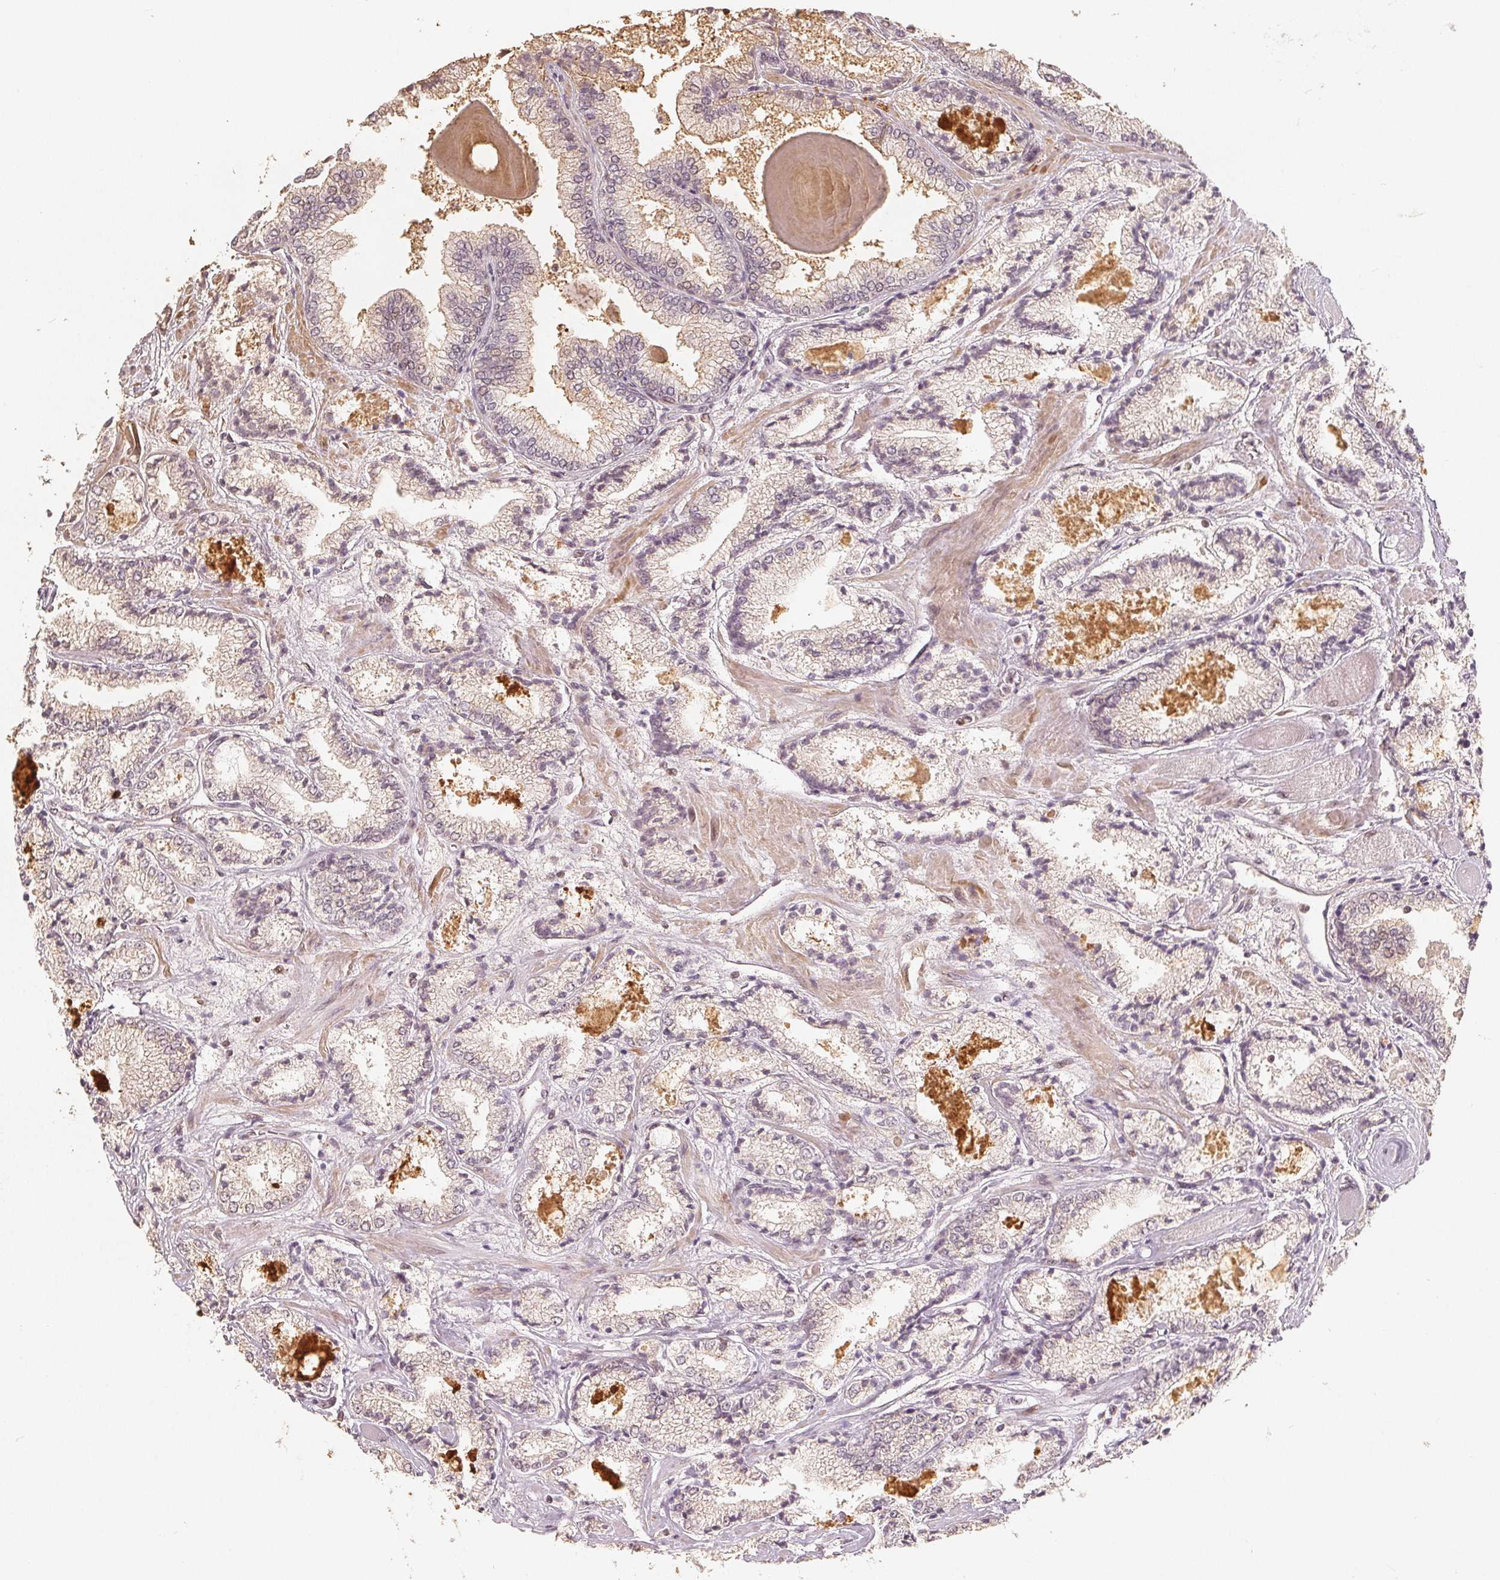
{"staining": {"intensity": "weak", "quantity": "25%-75%", "location": "nuclear"}, "tissue": "prostate cancer", "cell_type": "Tumor cells", "image_type": "cancer", "snomed": [{"axis": "morphology", "description": "Adenocarcinoma, High grade"}, {"axis": "topography", "description": "Prostate"}], "caption": "Immunohistochemistry (DAB (3,3'-diaminobenzidine)) staining of prostate cancer (high-grade adenocarcinoma) displays weak nuclear protein staining in about 25%-75% of tumor cells. Immunohistochemistry stains the protein in brown and the nuclei are stained blue.", "gene": "CCDC138", "patient": {"sex": "male", "age": 64}}